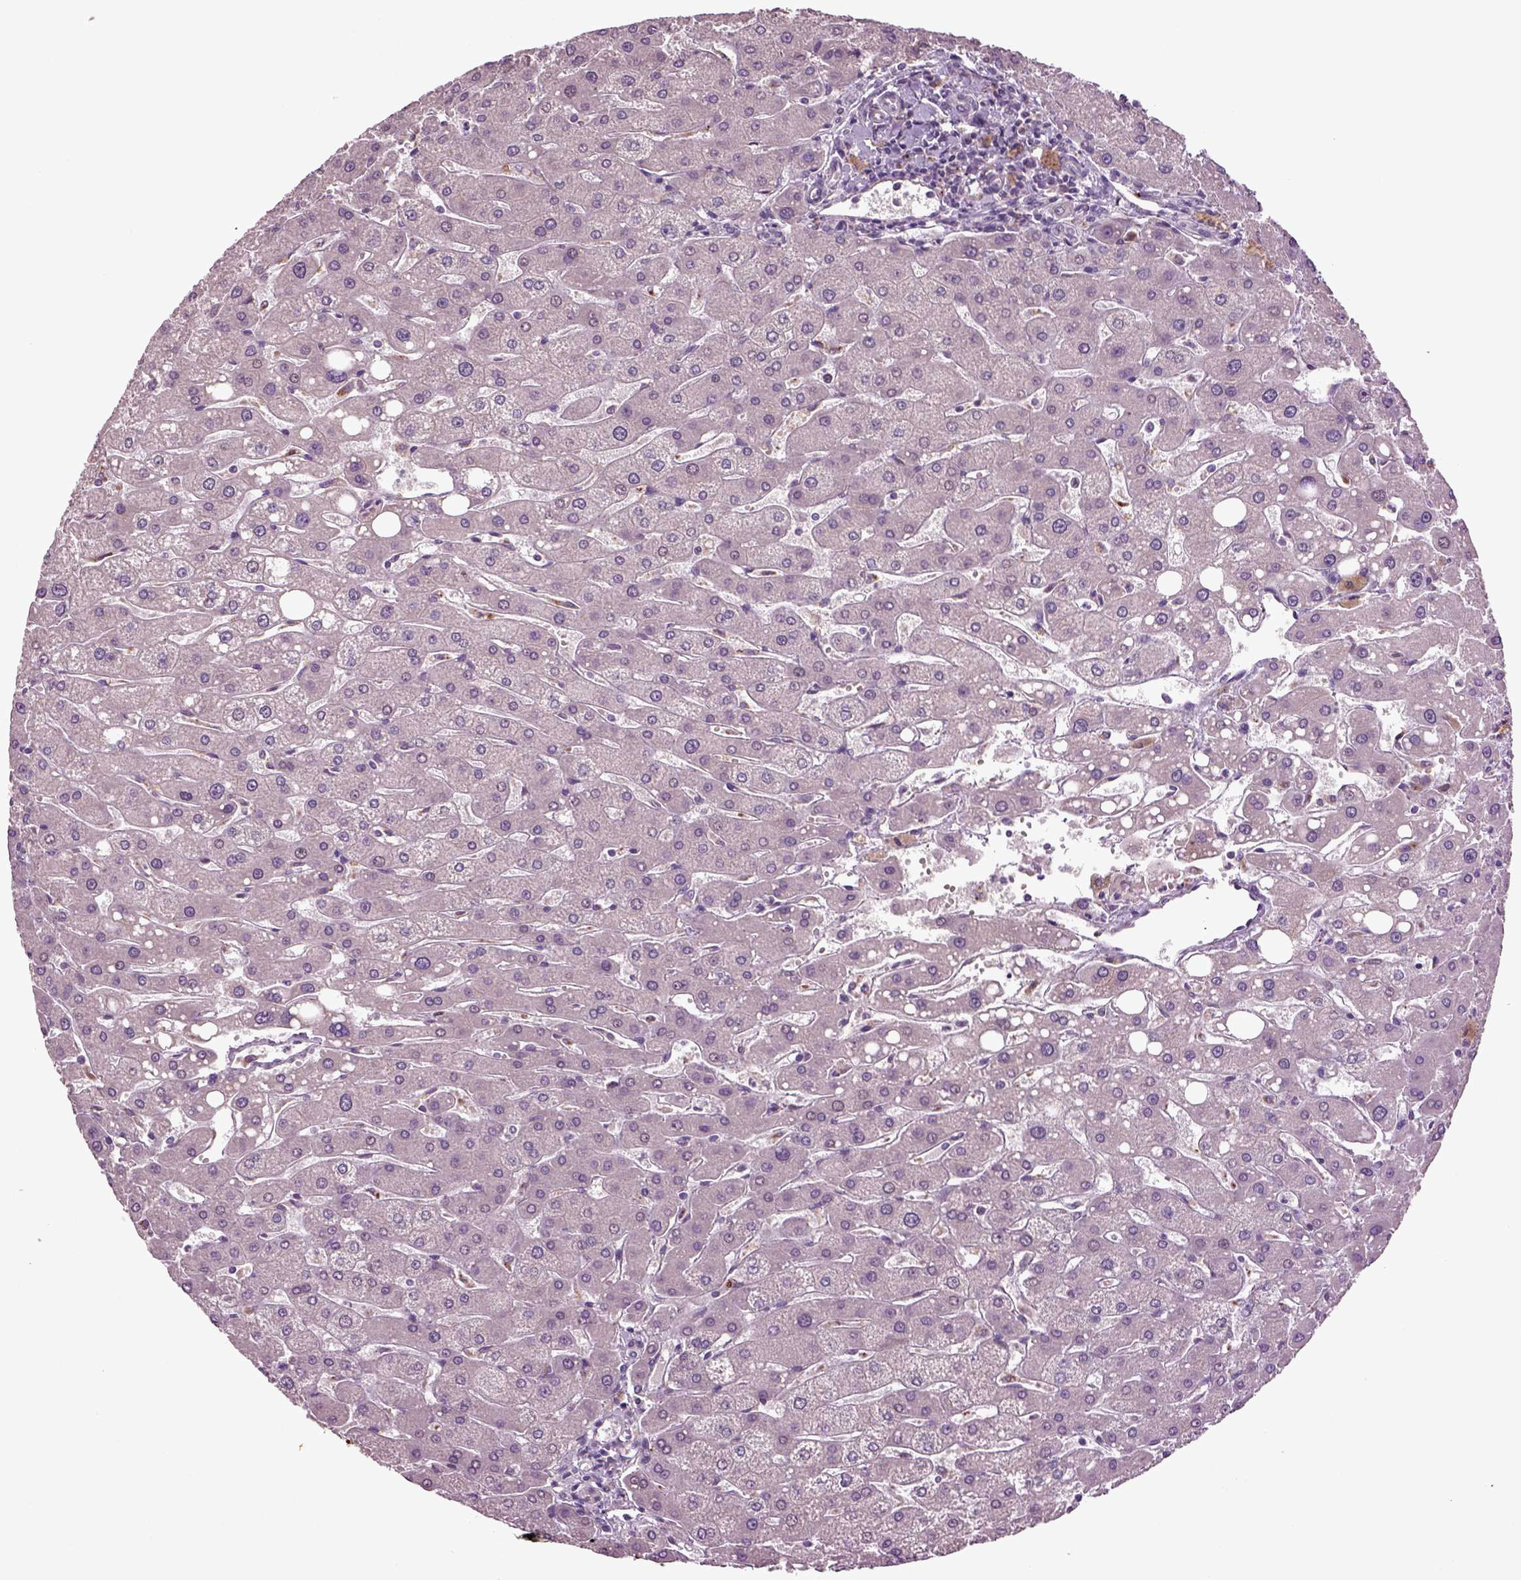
{"staining": {"intensity": "negative", "quantity": "none", "location": "none"}, "tissue": "liver", "cell_type": "Cholangiocytes", "image_type": "normal", "snomed": [{"axis": "morphology", "description": "Normal tissue, NOS"}, {"axis": "topography", "description": "Liver"}], "caption": "Immunohistochemical staining of unremarkable liver demonstrates no significant positivity in cholangiocytes.", "gene": "SLC17A6", "patient": {"sex": "male", "age": 67}}